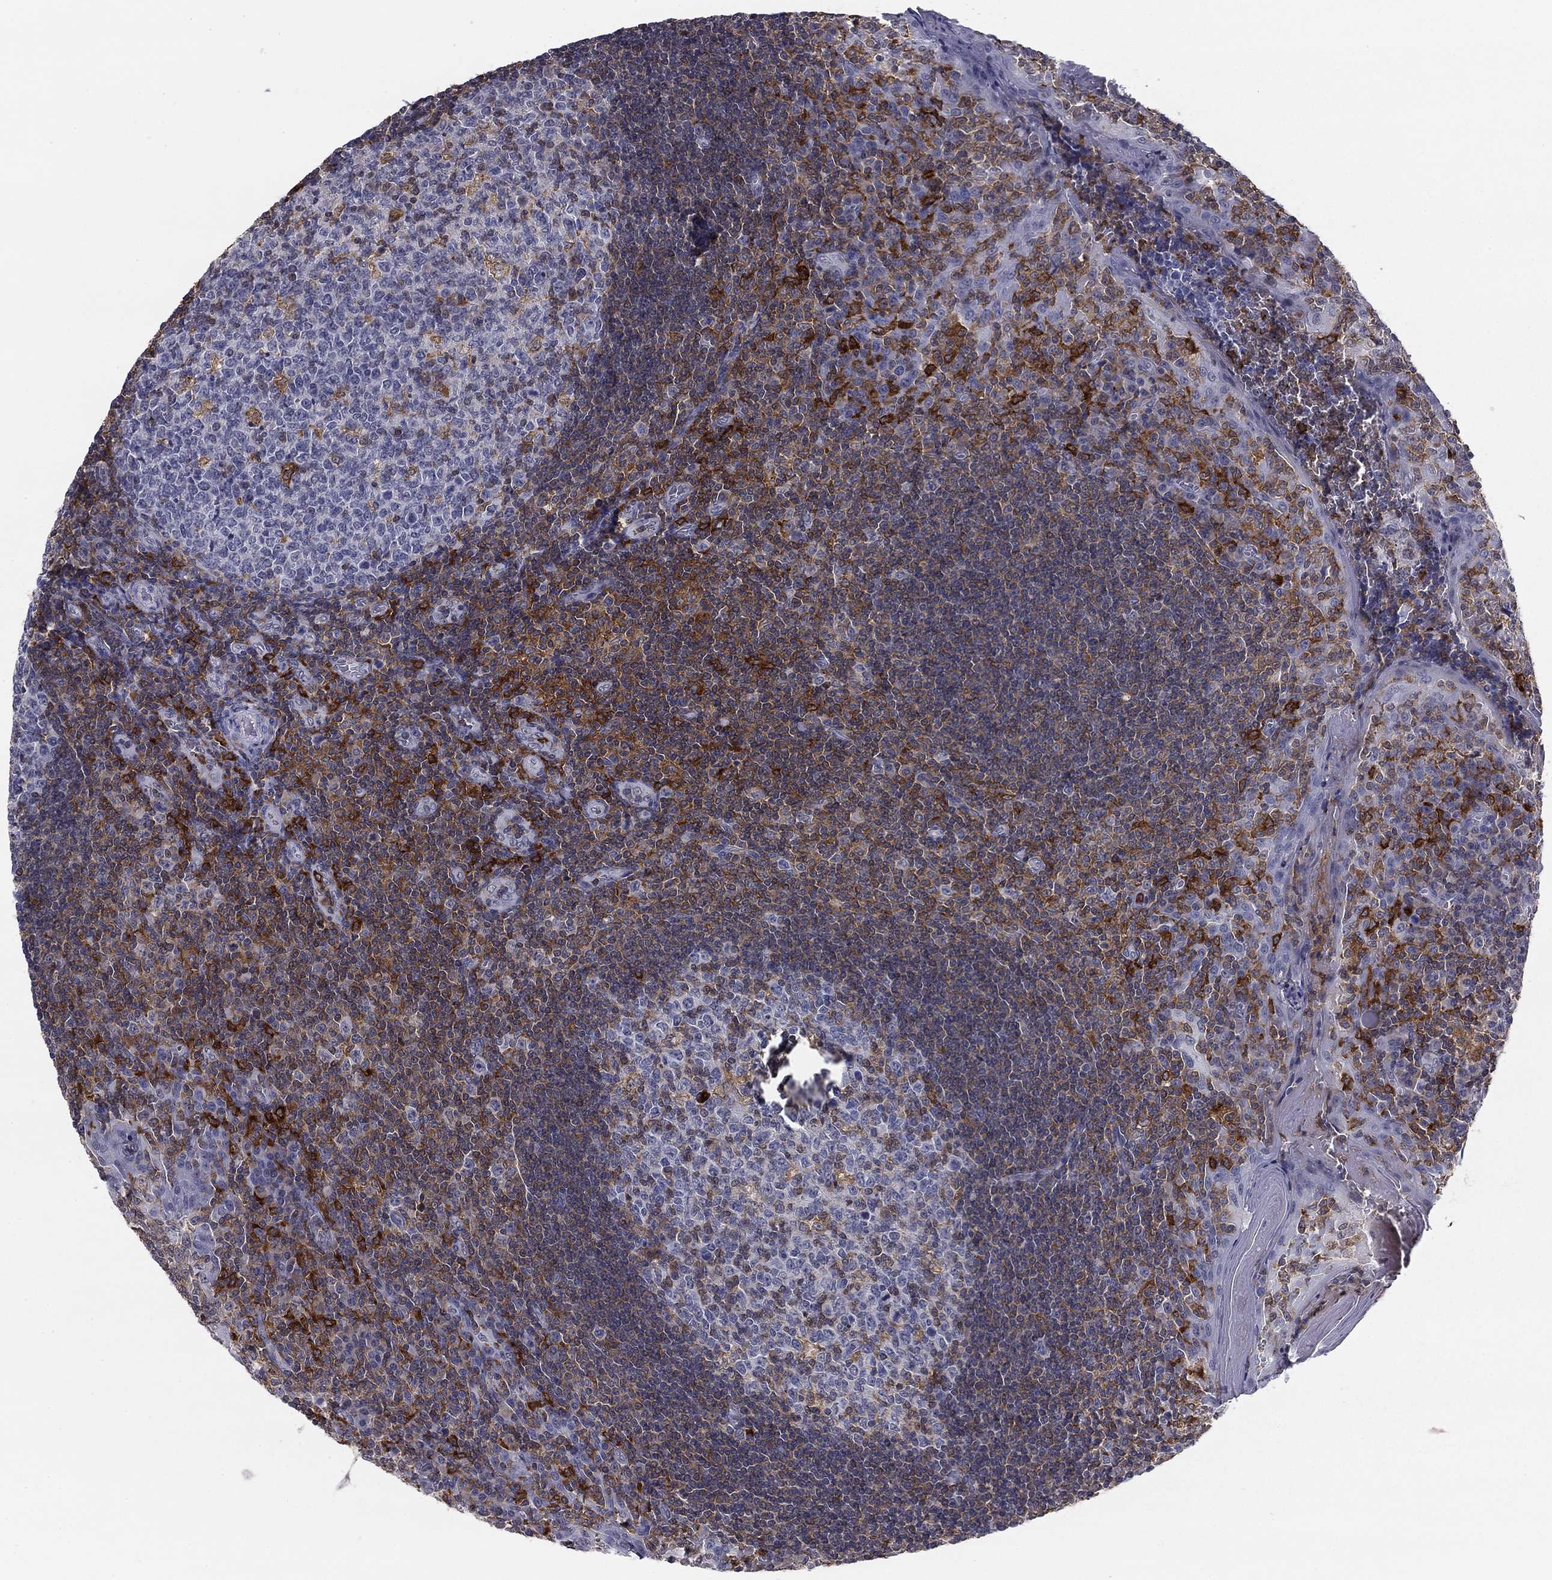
{"staining": {"intensity": "moderate", "quantity": "<25%", "location": "cytoplasmic/membranous"}, "tissue": "tonsil", "cell_type": "Germinal center cells", "image_type": "normal", "snomed": [{"axis": "morphology", "description": "Normal tissue, NOS"}, {"axis": "topography", "description": "Tonsil"}], "caption": "About <25% of germinal center cells in benign human tonsil display moderate cytoplasmic/membranous protein positivity as visualized by brown immunohistochemical staining.", "gene": "PLCB2", "patient": {"sex": "female", "age": 13}}